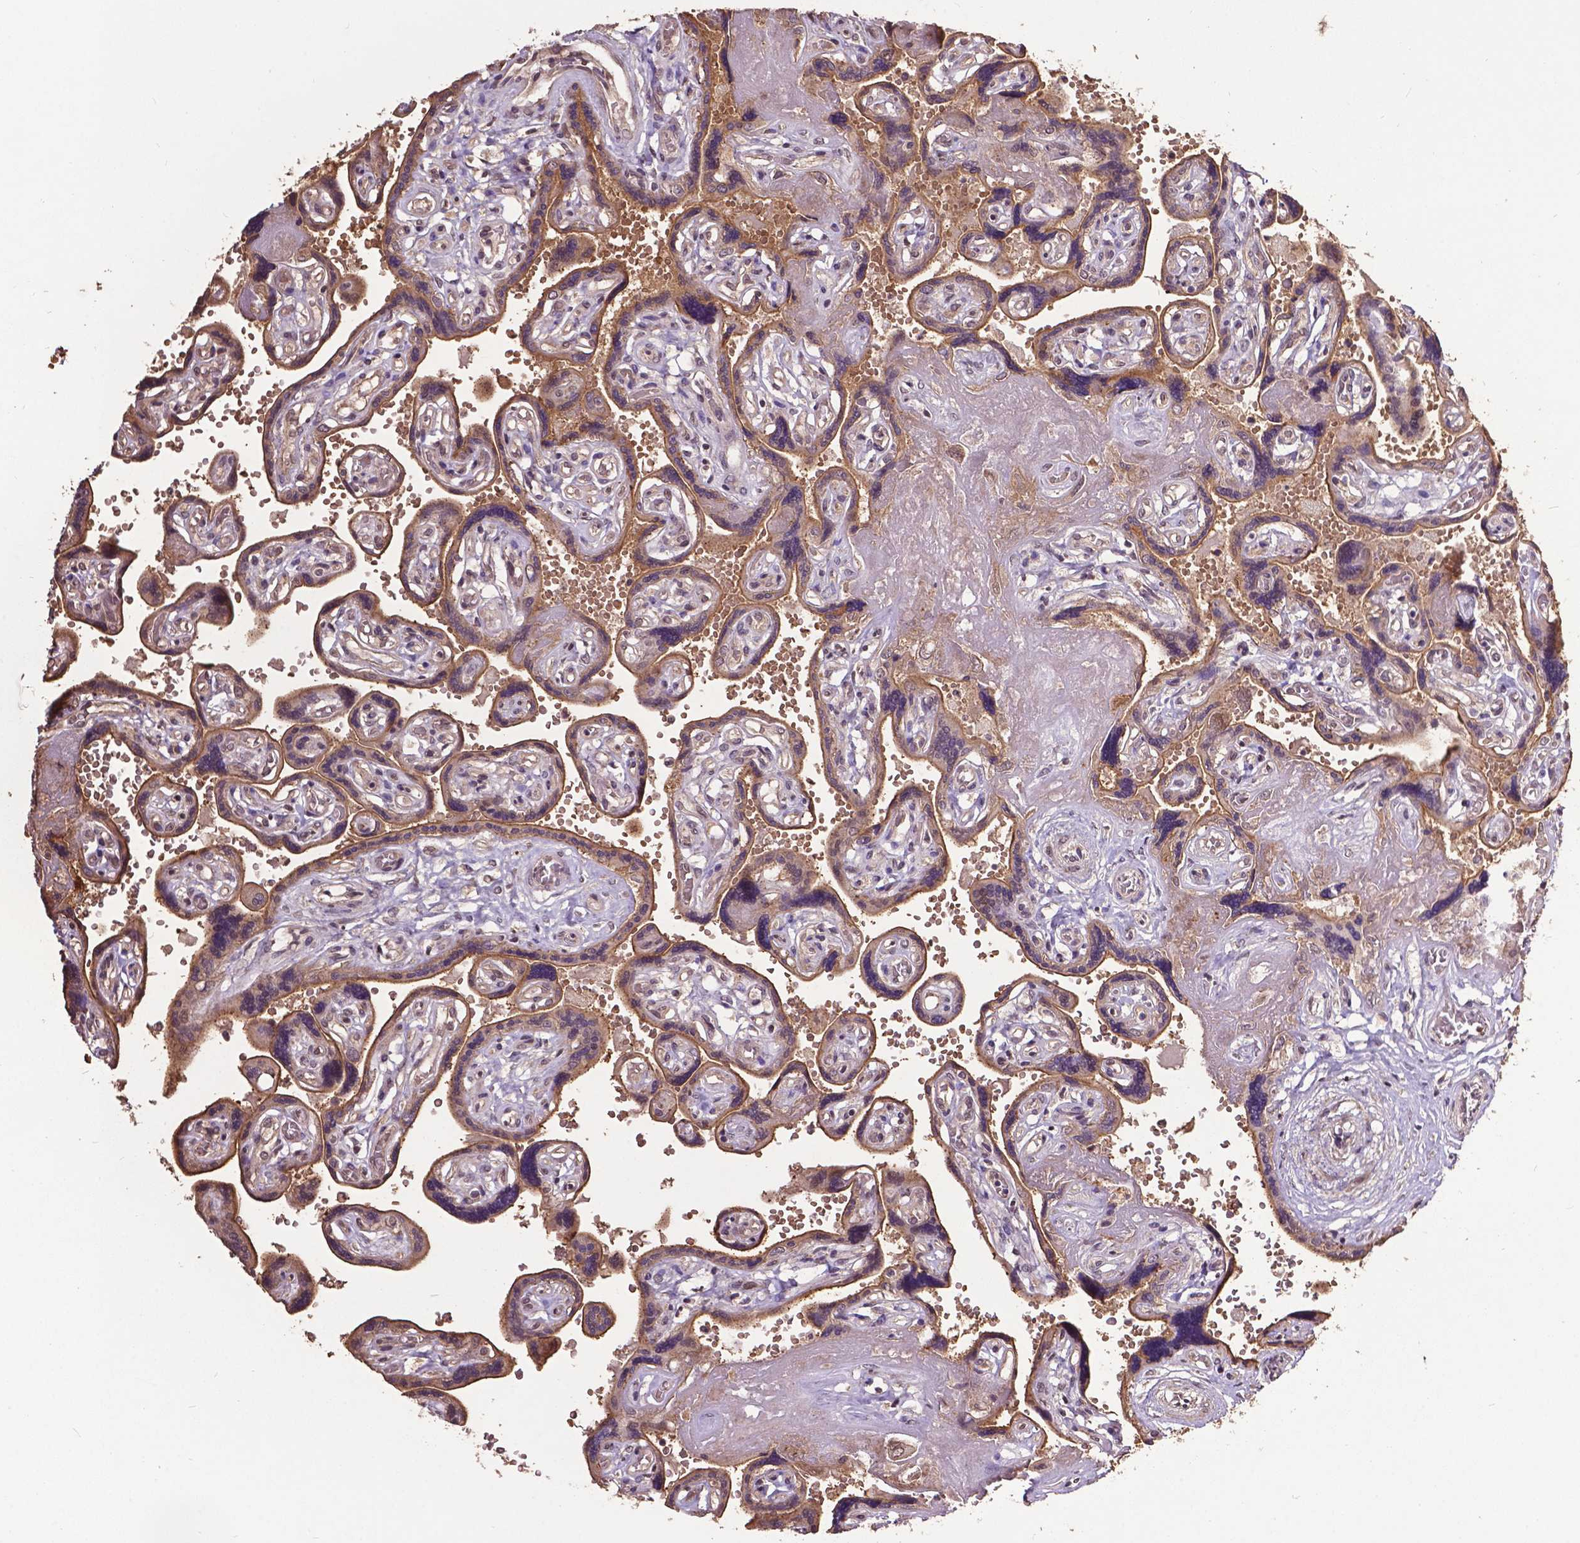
{"staining": {"intensity": "weak", "quantity": "25%-75%", "location": "cytoplasmic/membranous"}, "tissue": "placenta", "cell_type": "Decidual cells", "image_type": "normal", "snomed": [{"axis": "morphology", "description": "Normal tissue, NOS"}, {"axis": "topography", "description": "Placenta"}], "caption": "Decidual cells display weak cytoplasmic/membranous staining in approximately 25%-75% of cells in benign placenta.", "gene": "GLRA2", "patient": {"sex": "female", "age": 32}}